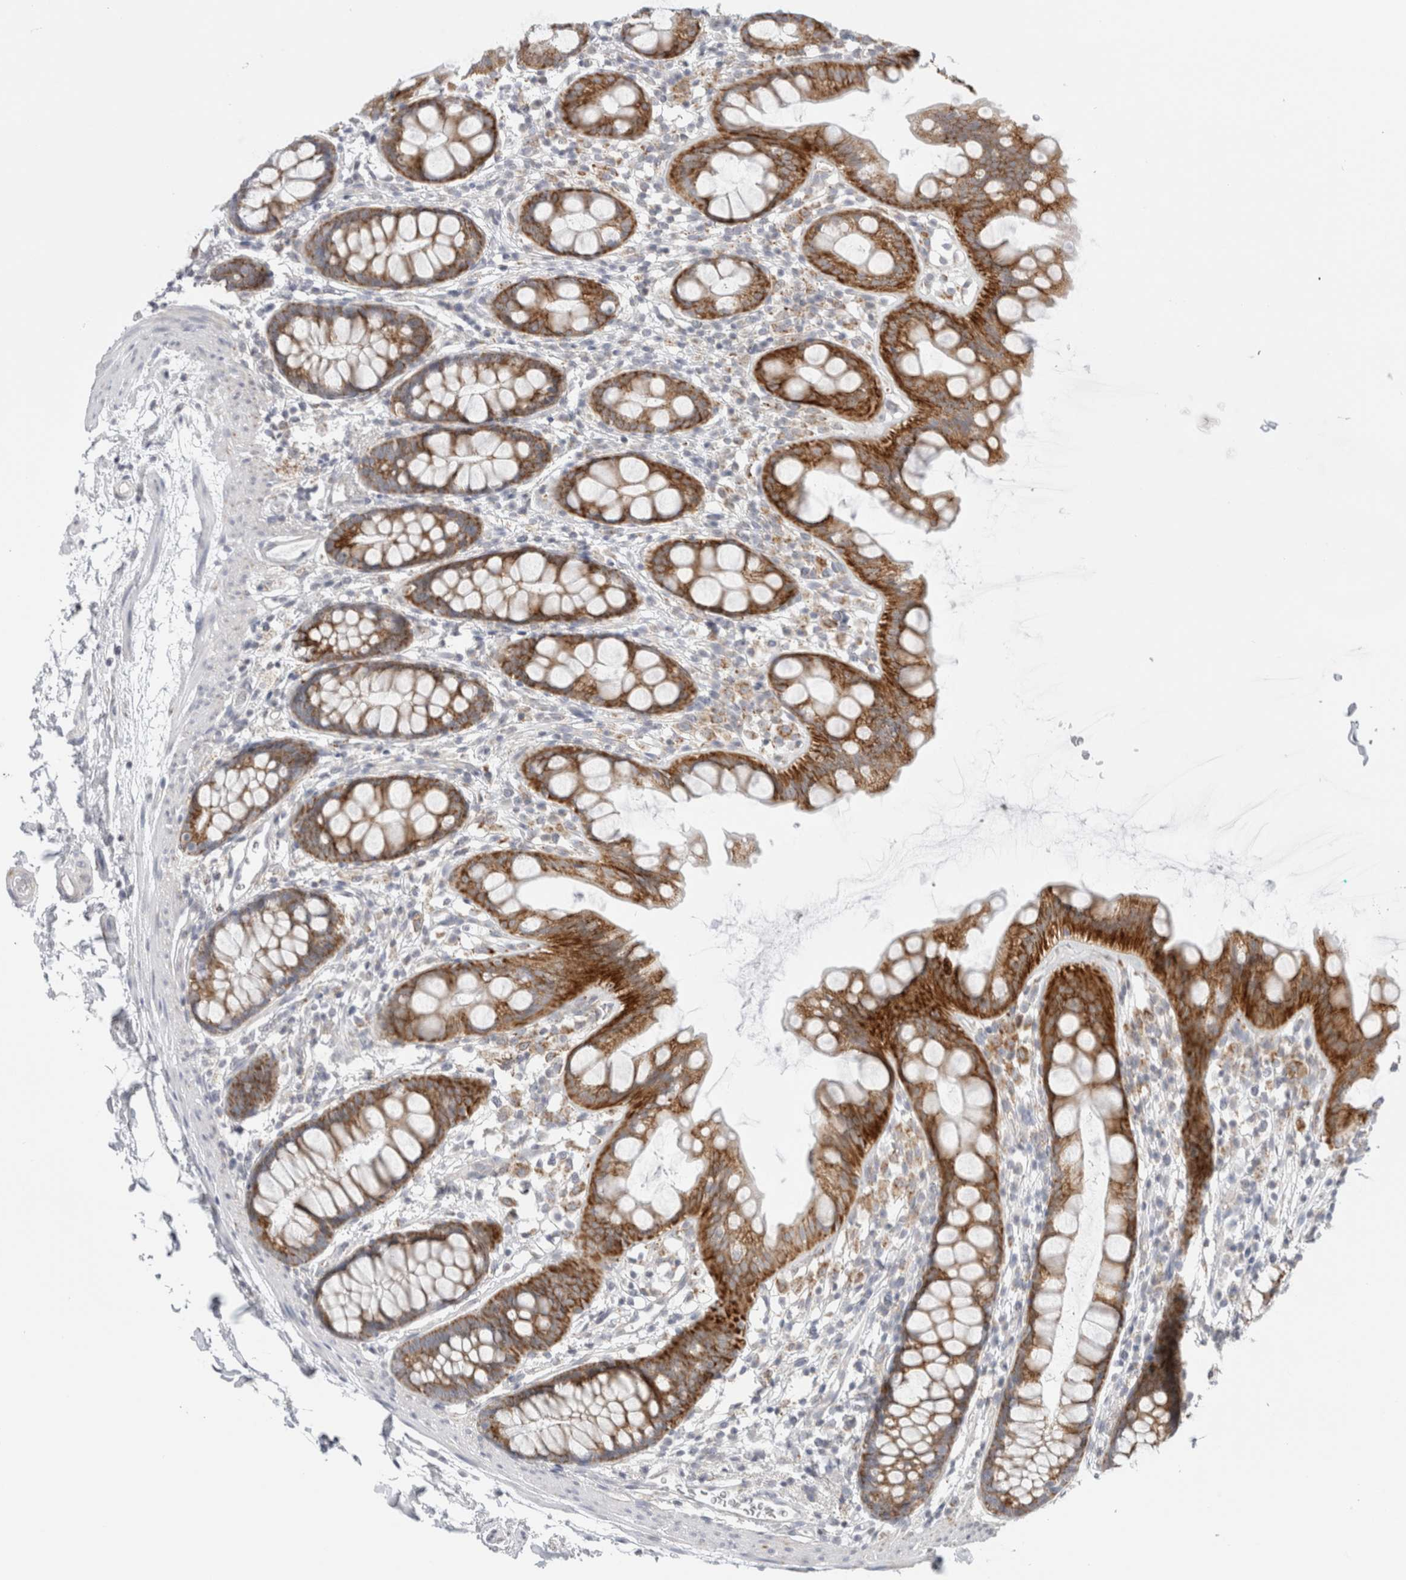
{"staining": {"intensity": "strong", "quantity": ">75%", "location": "cytoplasmic/membranous"}, "tissue": "rectum", "cell_type": "Glandular cells", "image_type": "normal", "snomed": [{"axis": "morphology", "description": "Normal tissue, NOS"}, {"axis": "topography", "description": "Rectum"}], "caption": "This image exhibits immunohistochemistry staining of unremarkable human rectum, with high strong cytoplasmic/membranous positivity in about >75% of glandular cells.", "gene": "FAHD1", "patient": {"sex": "female", "age": 65}}